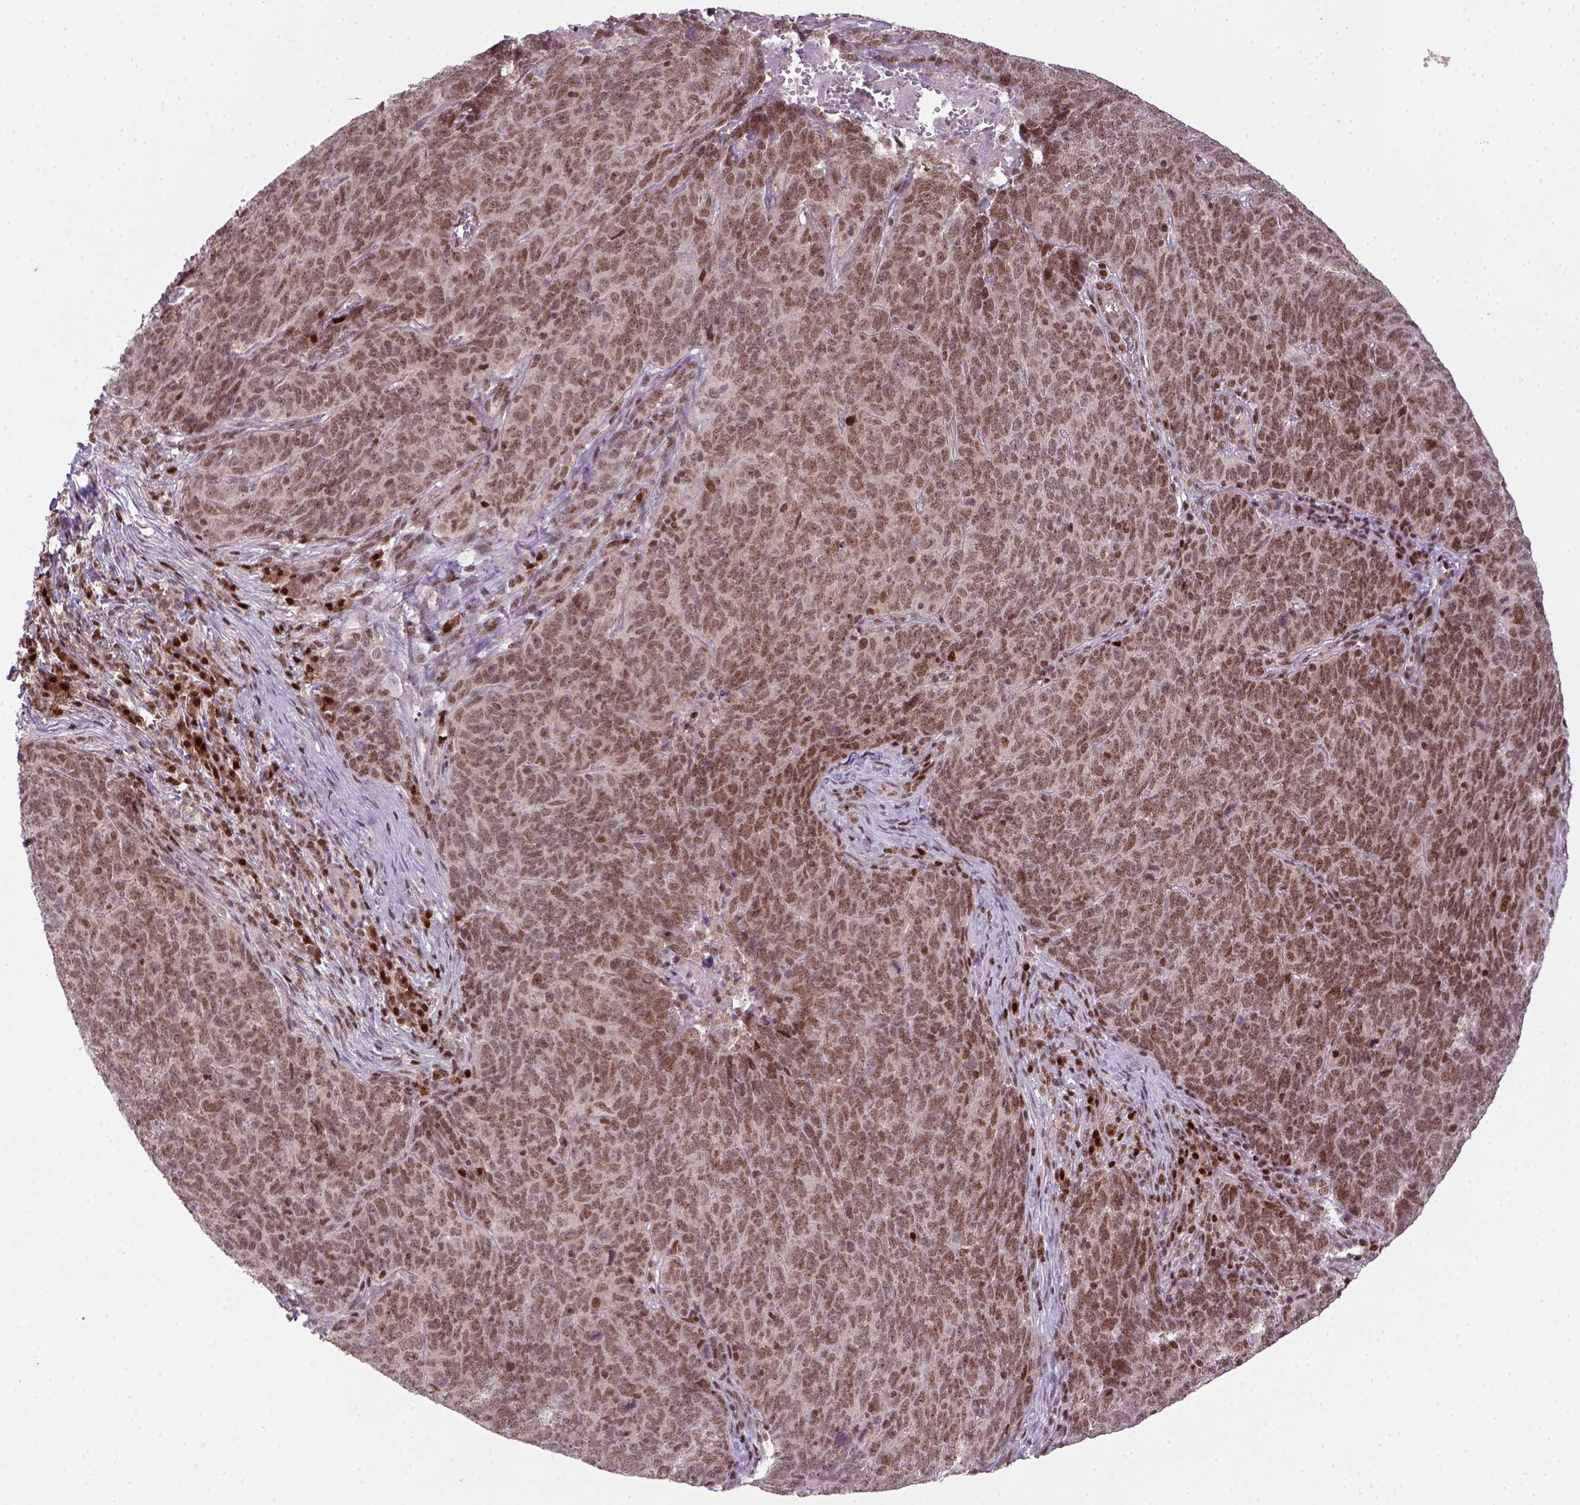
{"staining": {"intensity": "moderate", "quantity": ">75%", "location": "nuclear"}, "tissue": "skin cancer", "cell_type": "Tumor cells", "image_type": "cancer", "snomed": [{"axis": "morphology", "description": "Squamous cell carcinoma, NOS"}, {"axis": "topography", "description": "Skin"}, {"axis": "topography", "description": "Anal"}], "caption": "Skin squamous cell carcinoma stained for a protein shows moderate nuclear positivity in tumor cells.", "gene": "MGMT", "patient": {"sex": "female", "age": 51}}